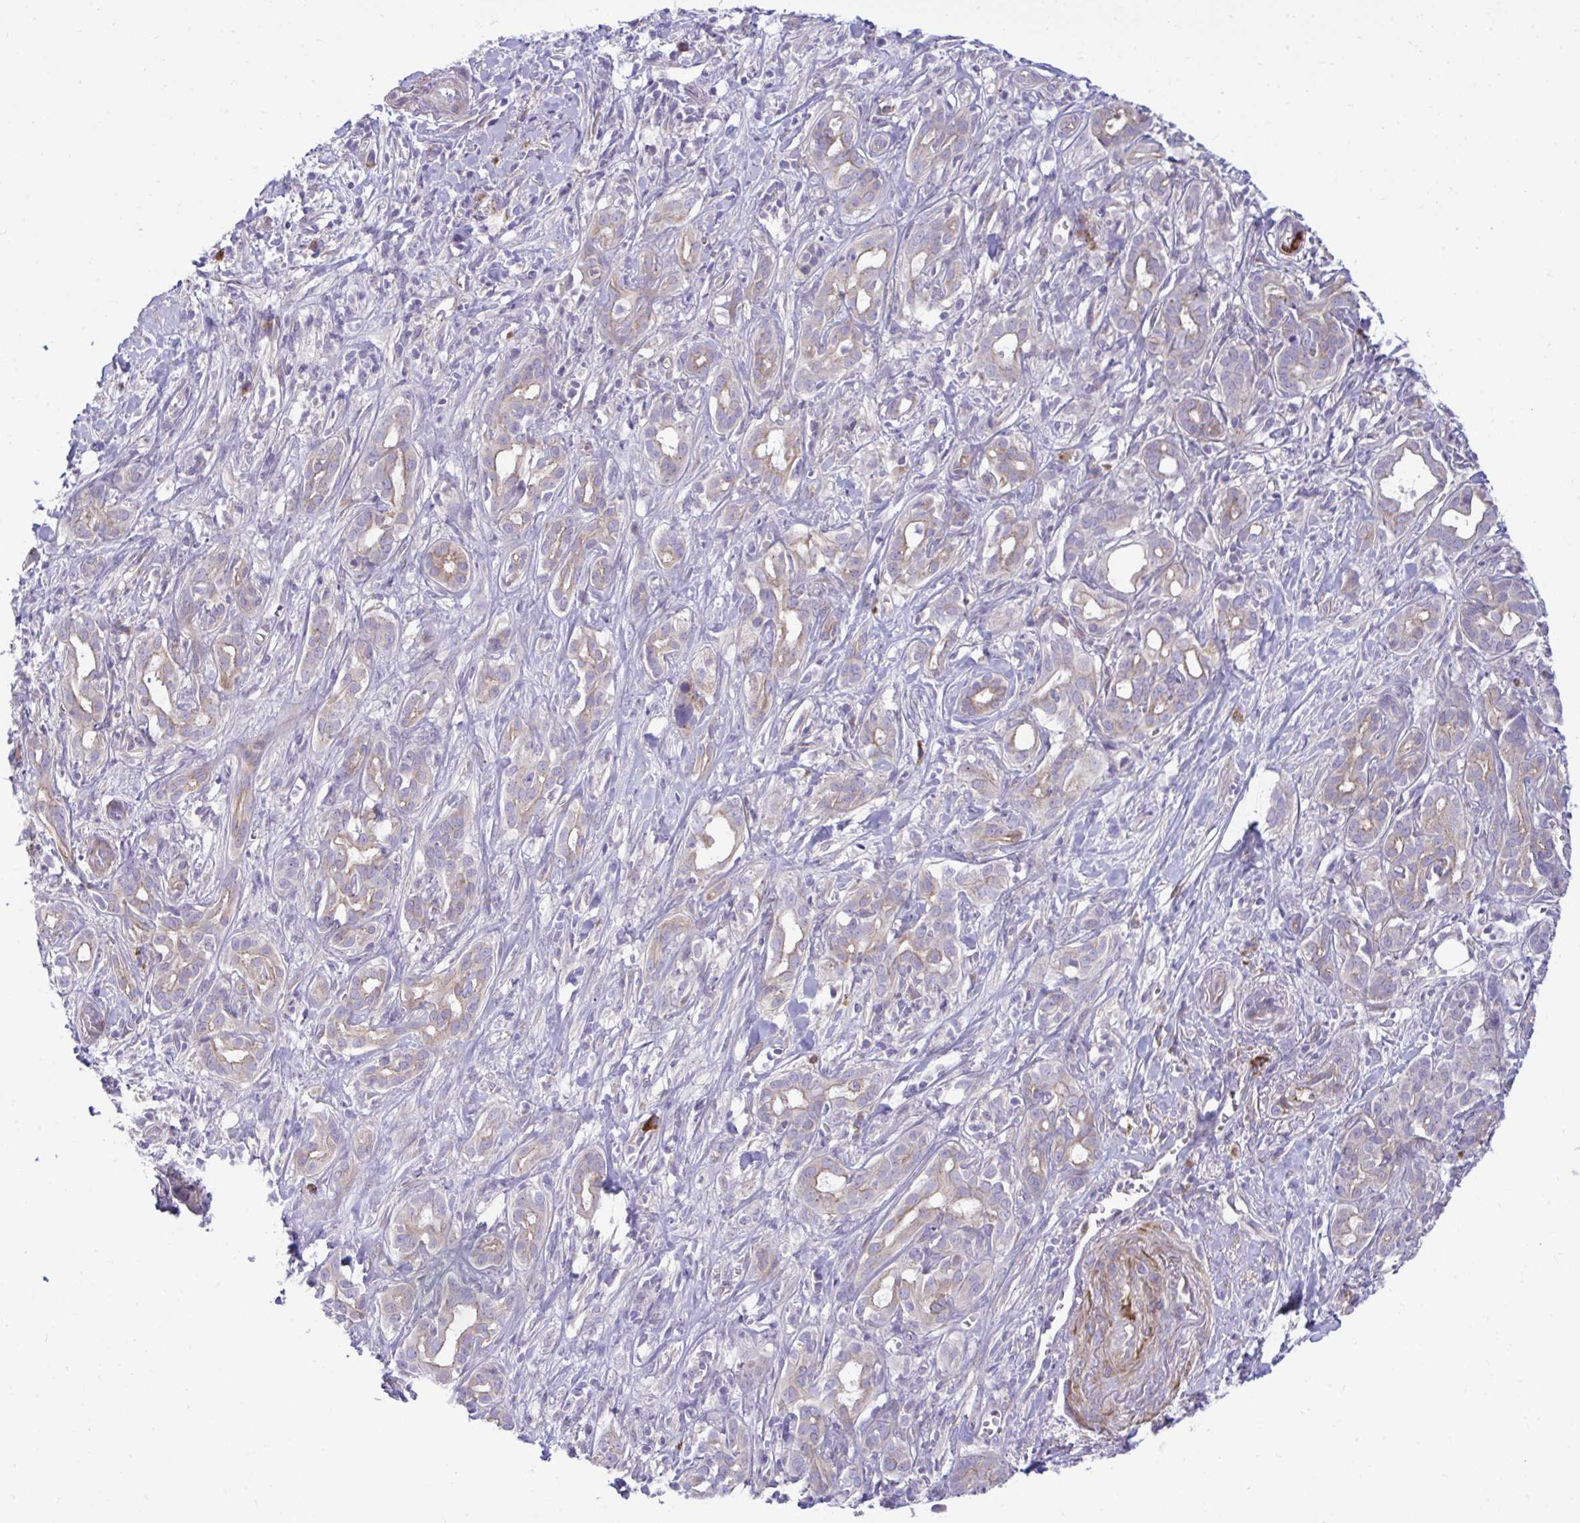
{"staining": {"intensity": "weak", "quantity": "25%-75%", "location": "cytoplasmic/membranous"}, "tissue": "pancreatic cancer", "cell_type": "Tumor cells", "image_type": "cancer", "snomed": [{"axis": "morphology", "description": "Adenocarcinoma, NOS"}, {"axis": "topography", "description": "Pancreas"}], "caption": "Tumor cells exhibit low levels of weak cytoplasmic/membranous expression in about 25%-75% of cells in human pancreatic cancer. (Stains: DAB (3,3'-diaminobenzidine) in brown, nuclei in blue, Microscopy: brightfield microscopy at high magnification).", "gene": "PIGZ", "patient": {"sex": "male", "age": 61}}